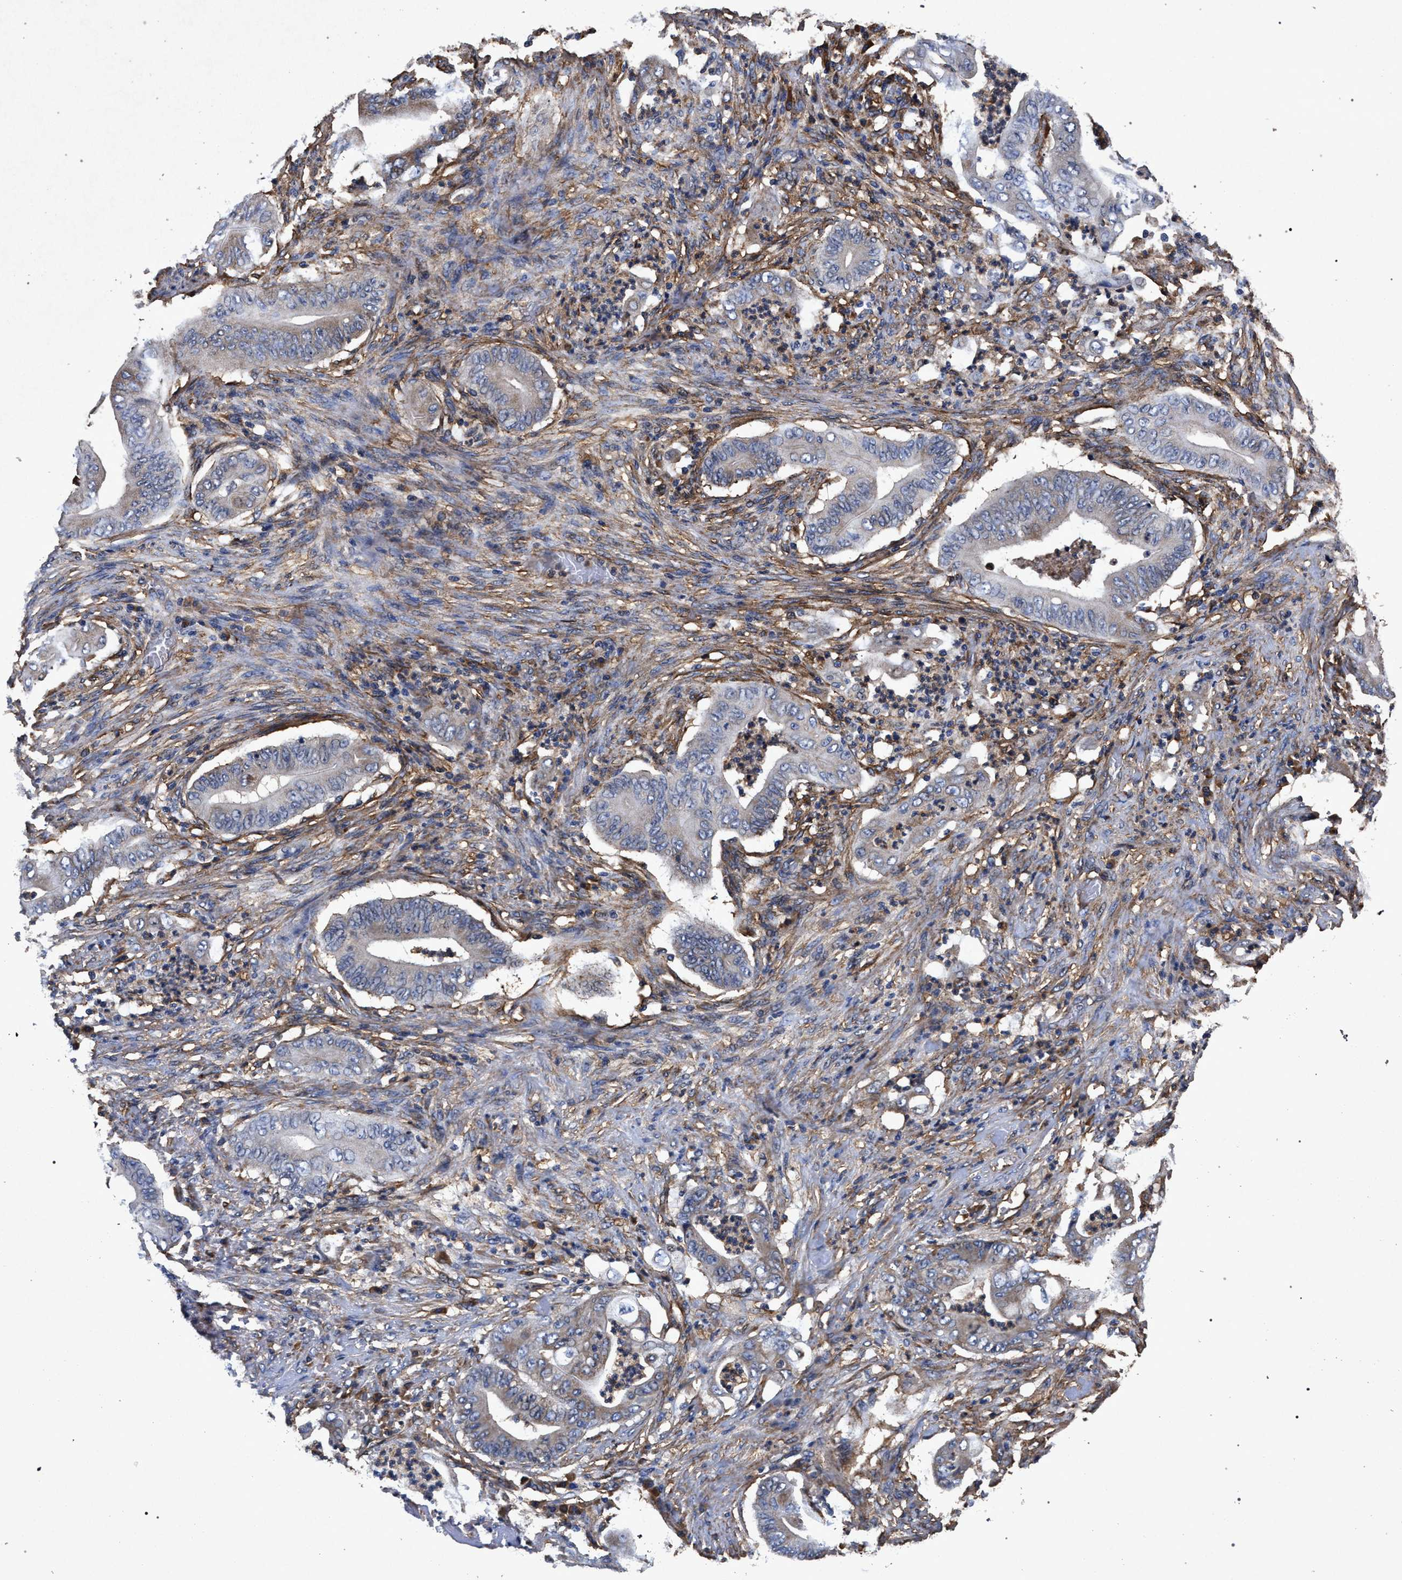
{"staining": {"intensity": "moderate", "quantity": "<25%", "location": "cytoplasmic/membranous"}, "tissue": "stomach cancer", "cell_type": "Tumor cells", "image_type": "cancer", "snomed": [{"axis": "morphology", "description": "Adenocarcinoma, NOS"}, {"axis": "topography", "description": "Stomach"}], "caption": "The histopathology image displays immunohistochemical staining of stomach cancer. There is moderate cytoplasmic/membranous expression is identified in approximately <25% of tumor cells.", "gene": "MARCKS", "patient": {"sex": "female", "age": 73}}